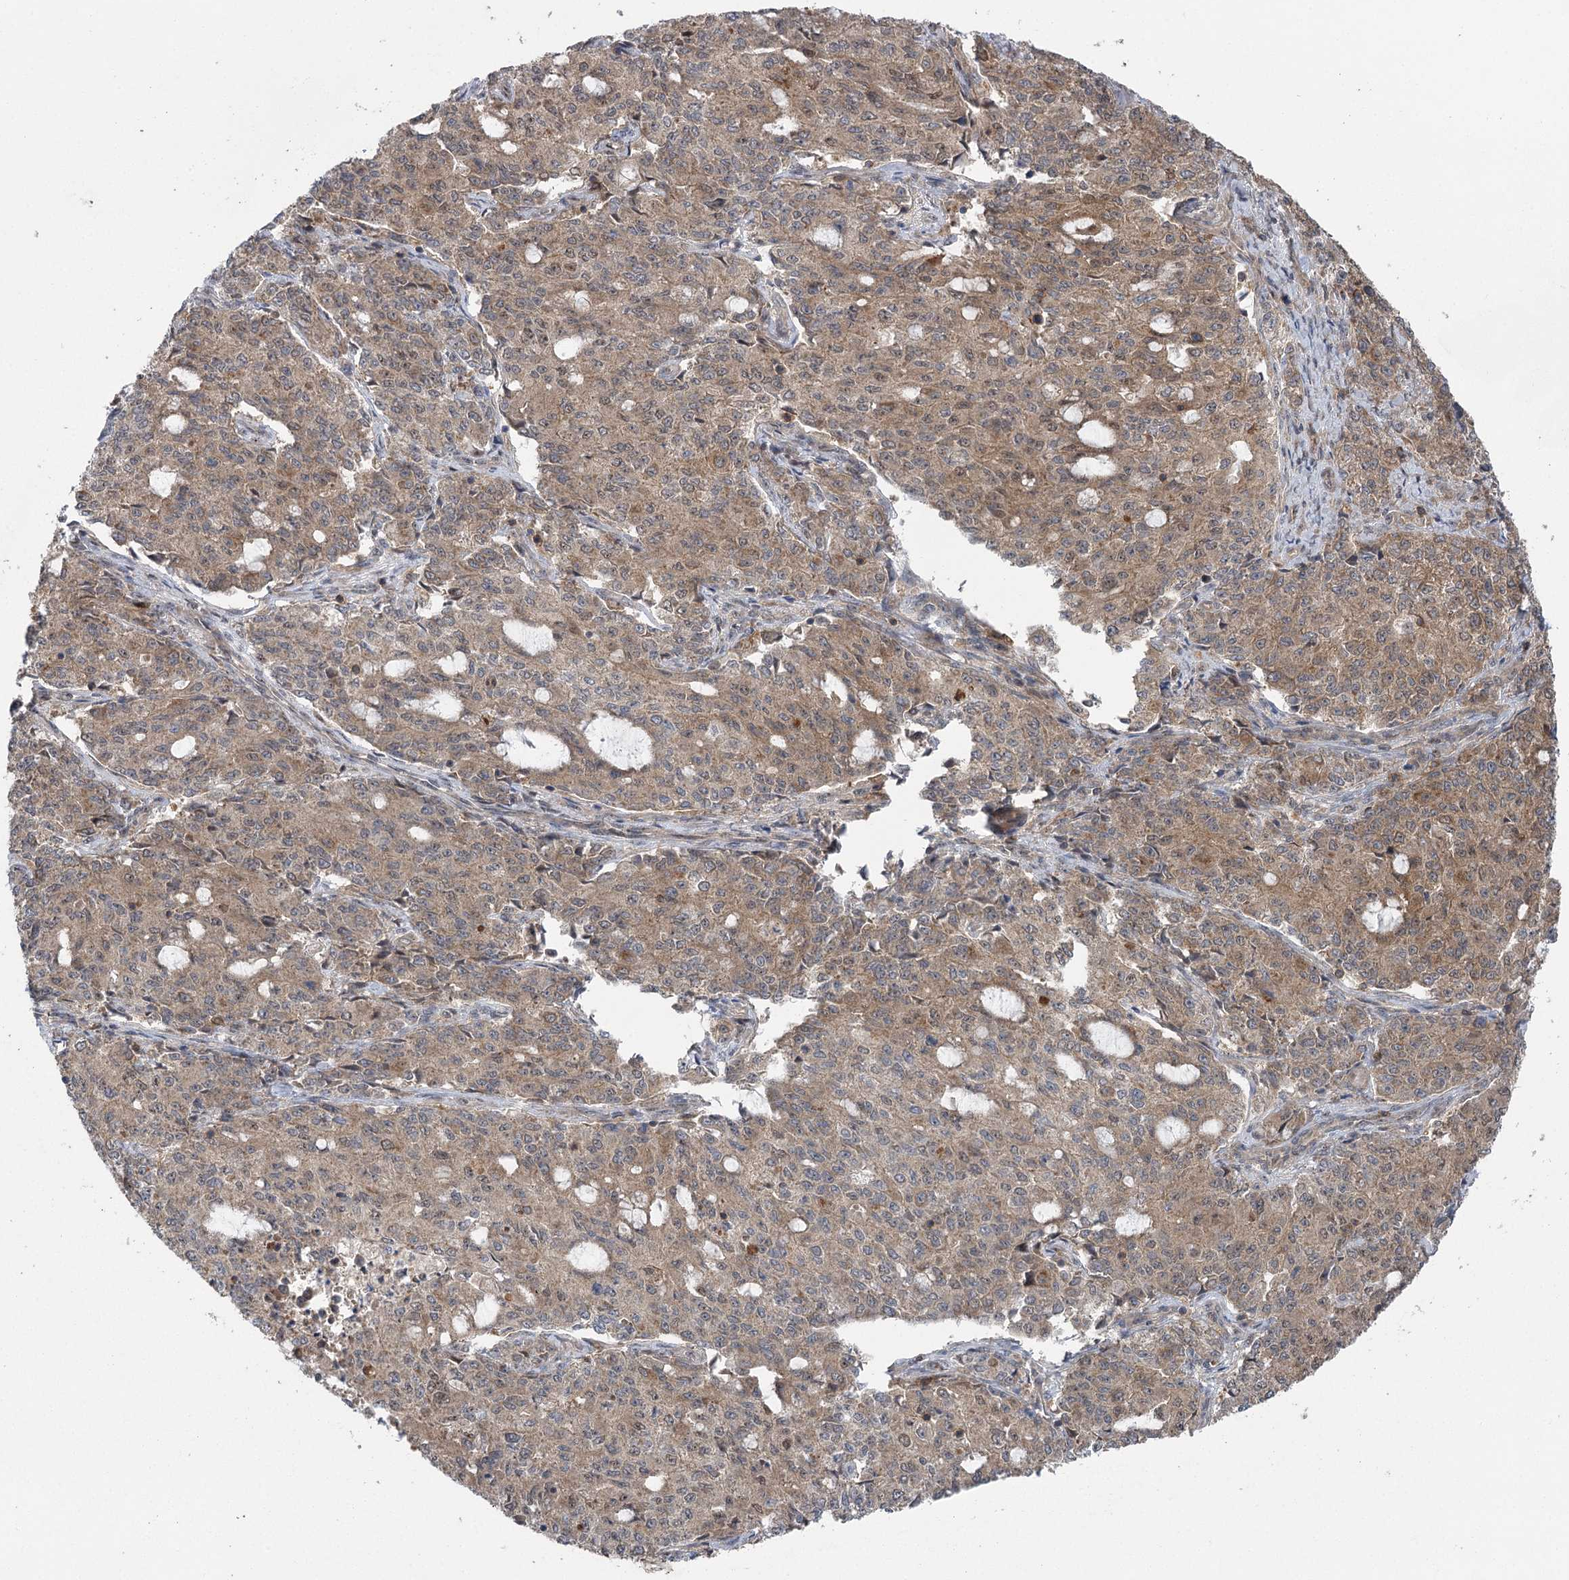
{"staining": {"intensity": "weak", "quantity": ">75%", "location": "cytoplasmic/membranous"}, "tissue": "endometrial cancer", "cell_type": "Tumor cells", "image_type": "cancer", "snomed": [{"axis": "morphology", "description": "Adenocarcinoma, NOS"}, {"axis": "topography", "description": "Endometrium"}], "caption": "Human endometrial cancer (adenocarcinoma) stained with a protein marker exhibits weak staining in tumor cells.", "gene": "C12orf4", "patient": {"sex": "female", "age": 50}}